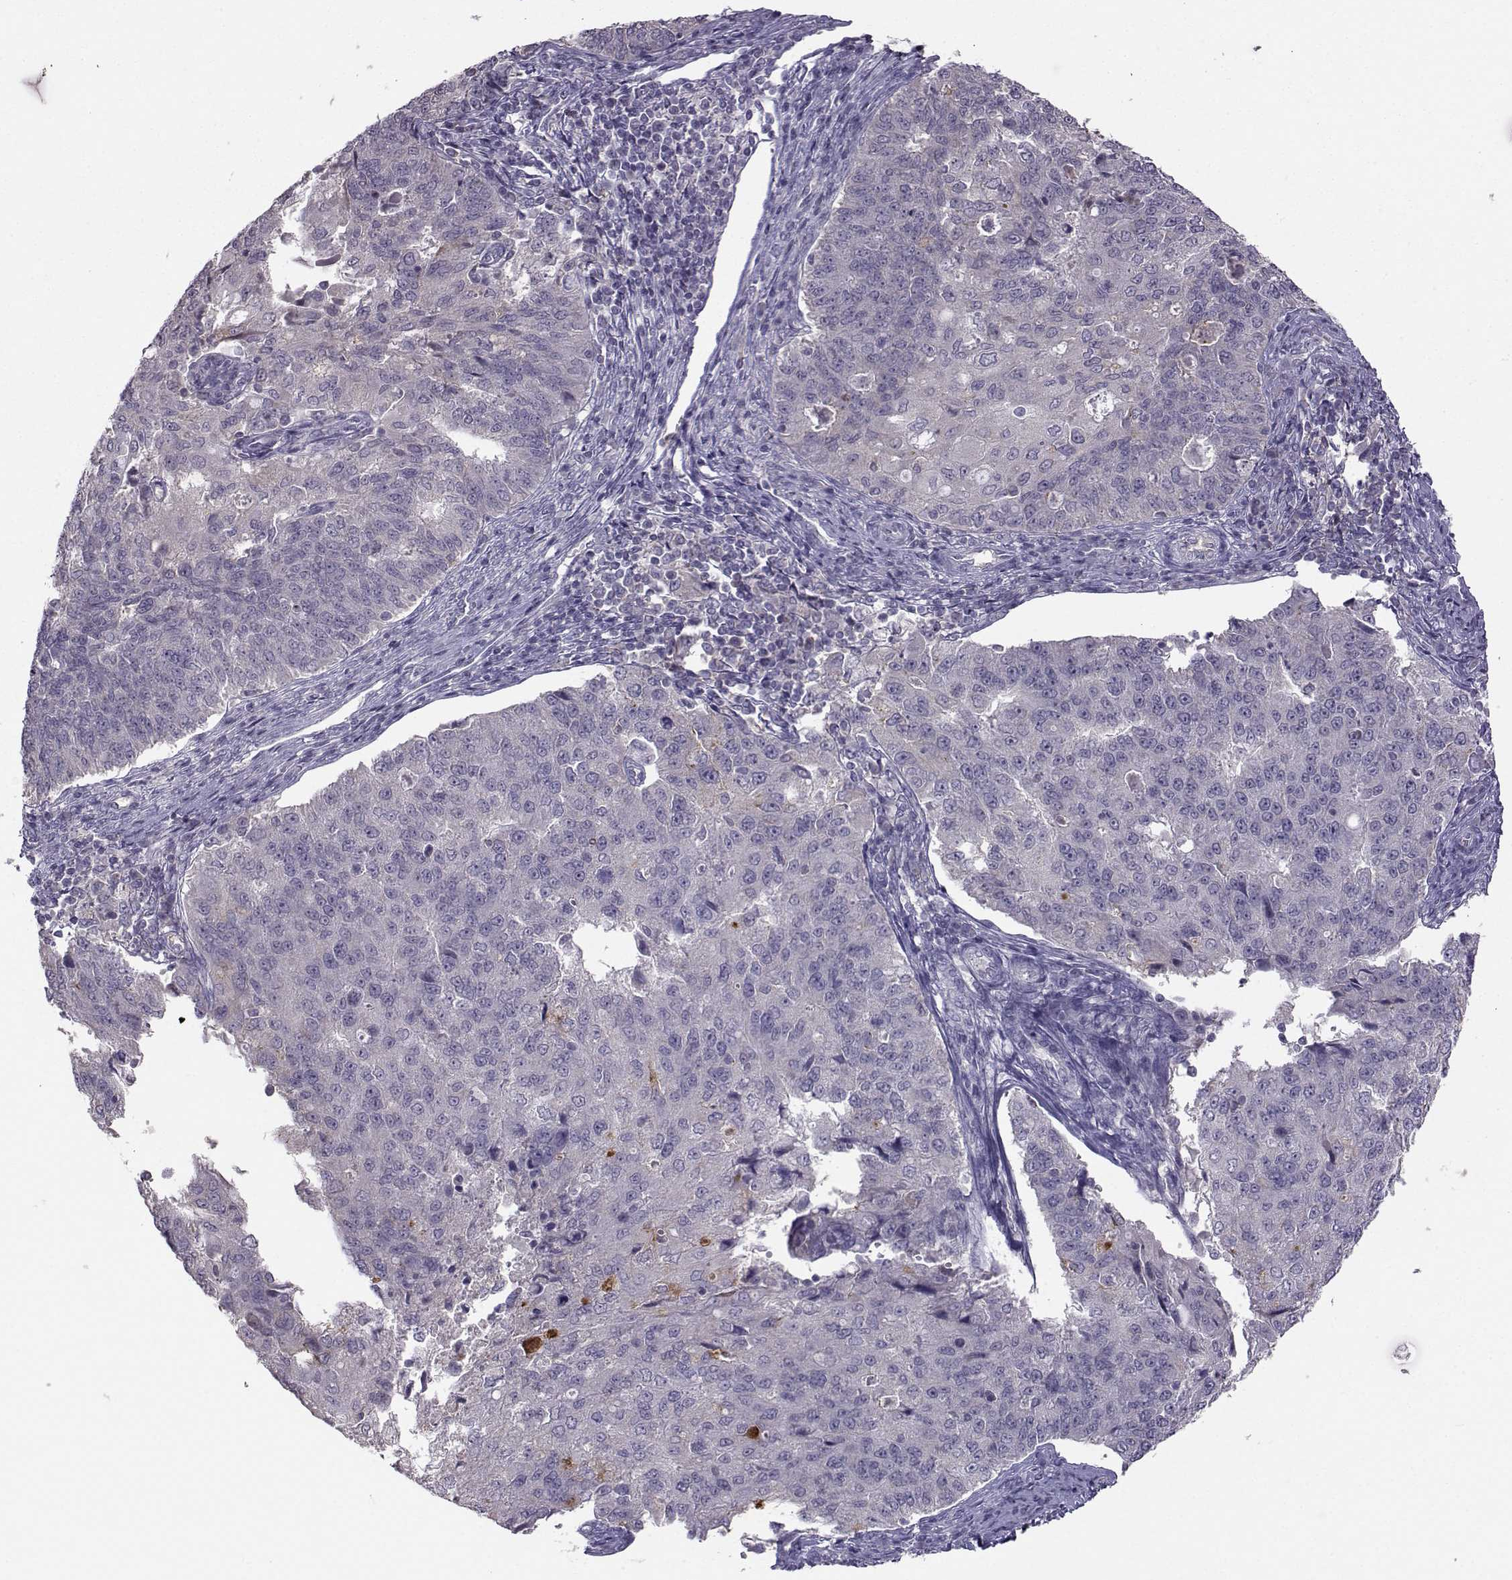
{"staining": {"intensity": "negative", "quantity": "none", "location": "none"}, "tissue": "endometrial cancer", "cell_type": "Tumor cells", "image_type": "cancer", "snomed": [{"axis": "morphology", "description": "Adenocarcinoma, NOS"}, {"axis": "topography", "description": "Endometrium"}], "caption": "Endometrial cancer (adenocarcinoma) was stained to show a protein in brown. There is no significant staining in tumor cells.", "gene": "FCAMR", "patient": {"sex": "female", "age": 43}}